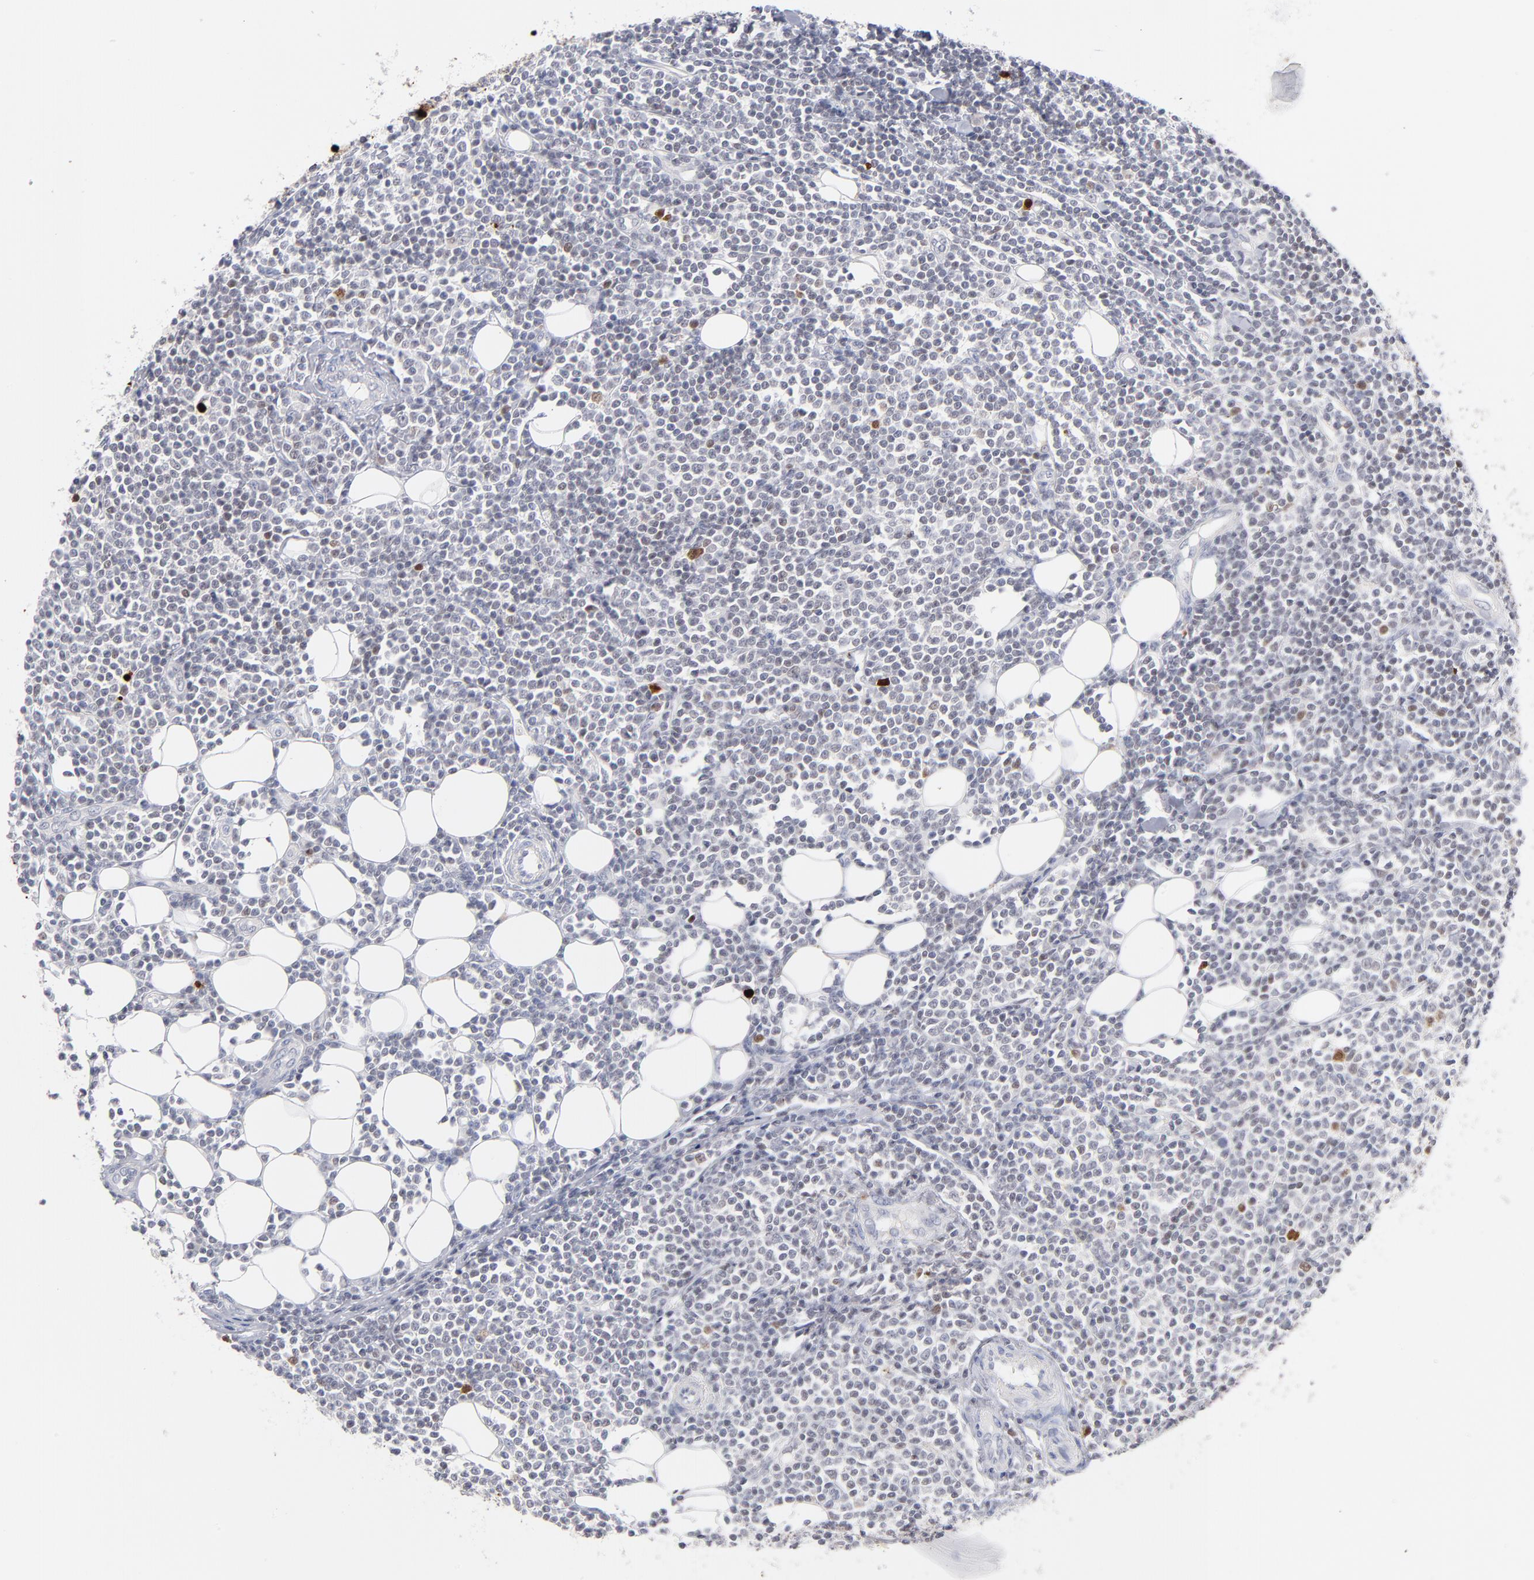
{"staining": {"intensity": "negative", "quantity": "none", "location": "none"}, "tissue": "lymphoma", "cell_type": "Tumor cells", "image_type": "cancer", "snomed": [{"axis": "morphology", "description": "Malignant lymphoma, non-Hodgkin's type, Low grade"}, {"axis": "topography", "description": "Soft tissue"}], "caption": "Image shows no significant protein expression in tumor cells of low-grade malignant lymphoma, non-Hodgkin's type.", "gene": "PARP1", "patient": {"sex": "male", "age": 92}}